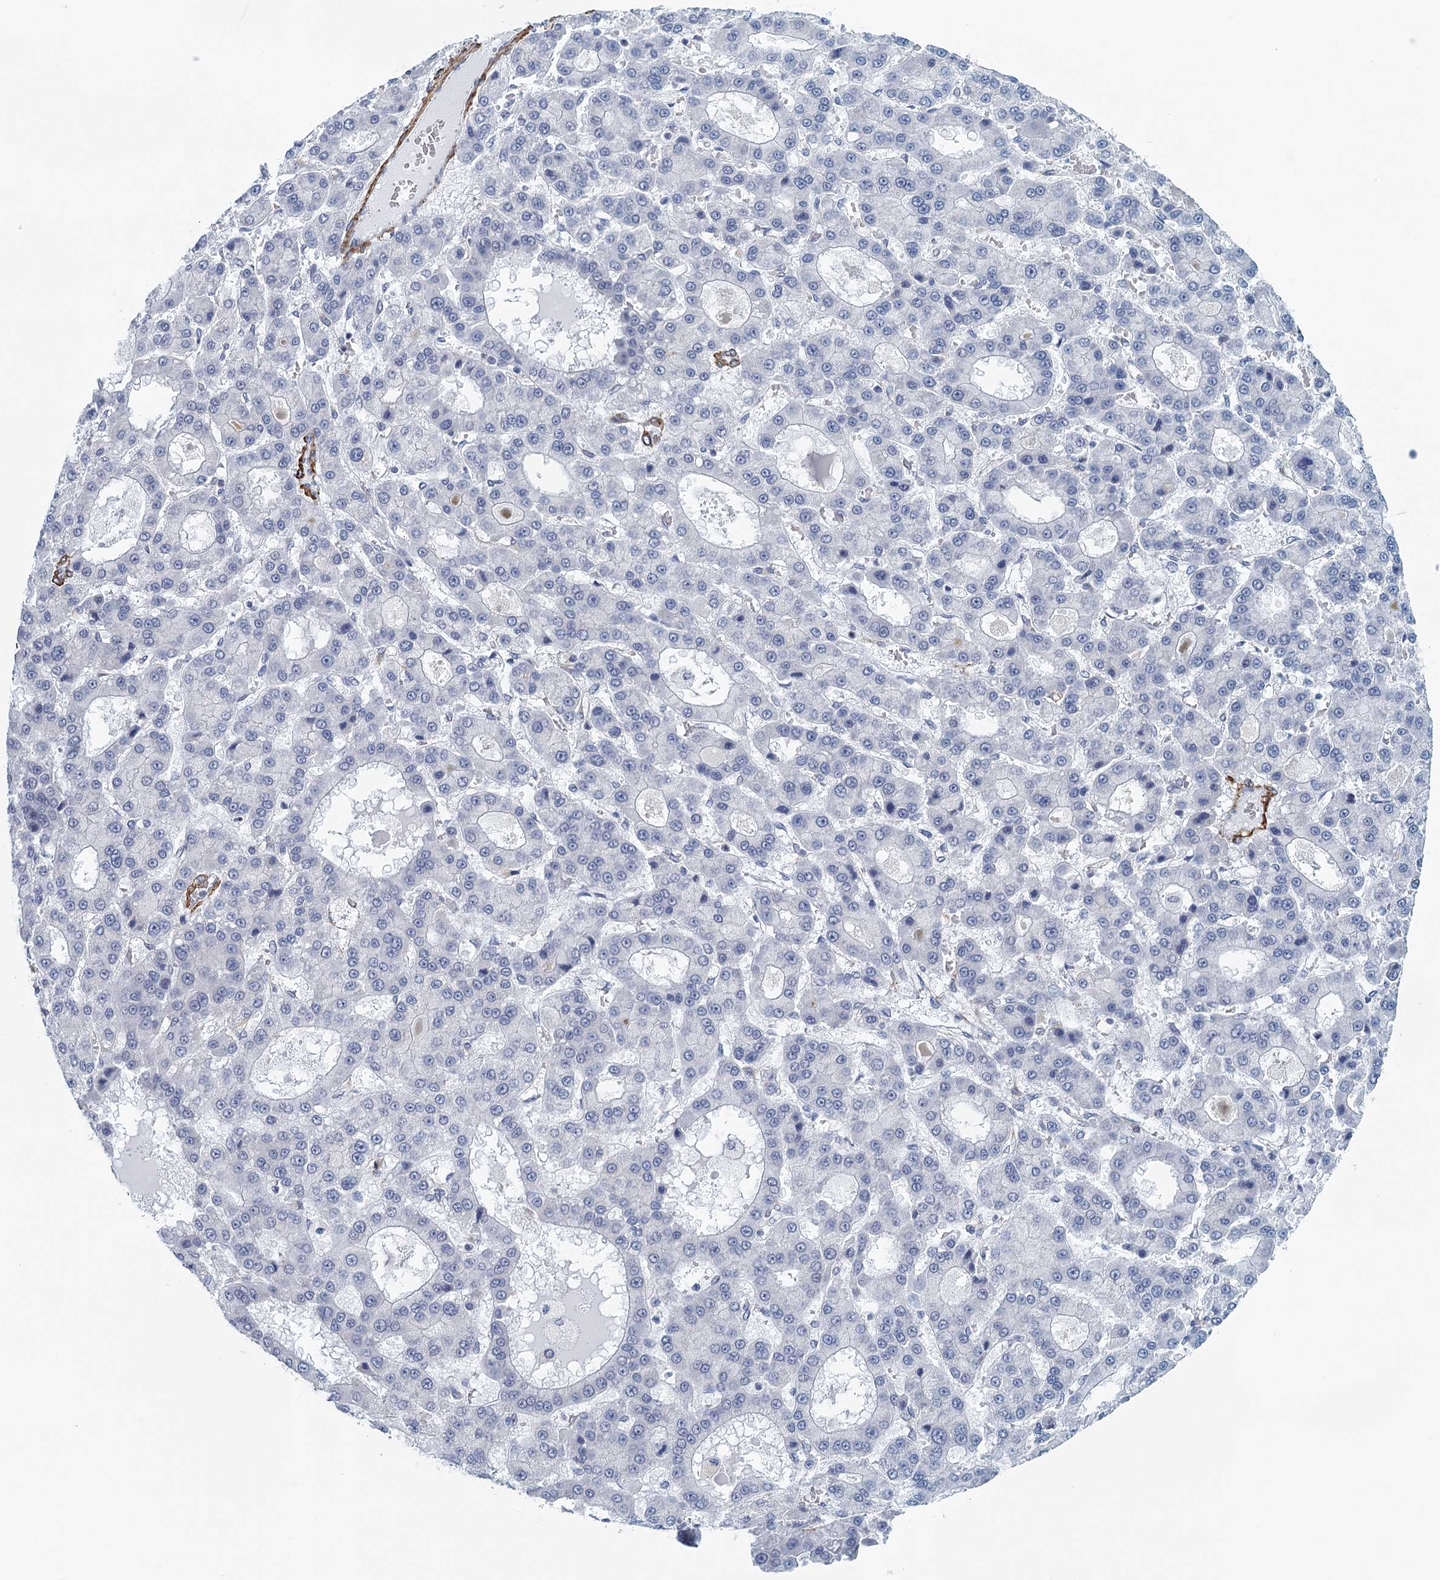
{"staining": {"intensity": "negative", "quantity": "none", "location": "none"}, "tissue": "liver cancer", "cell_type": "Tumor cells", "image_type": "cancer", "snomed": [{"axis": "morphology", "description": "Carcinoma, Hepatocellular, NOS"}, {"axis": "topography", "description": "Liver"}], "caption": "Image shows no significant protein staining in tumor cells of liver cancer.", "gene": "ALG2", "patient": {"sex": "male", "age": 70}}